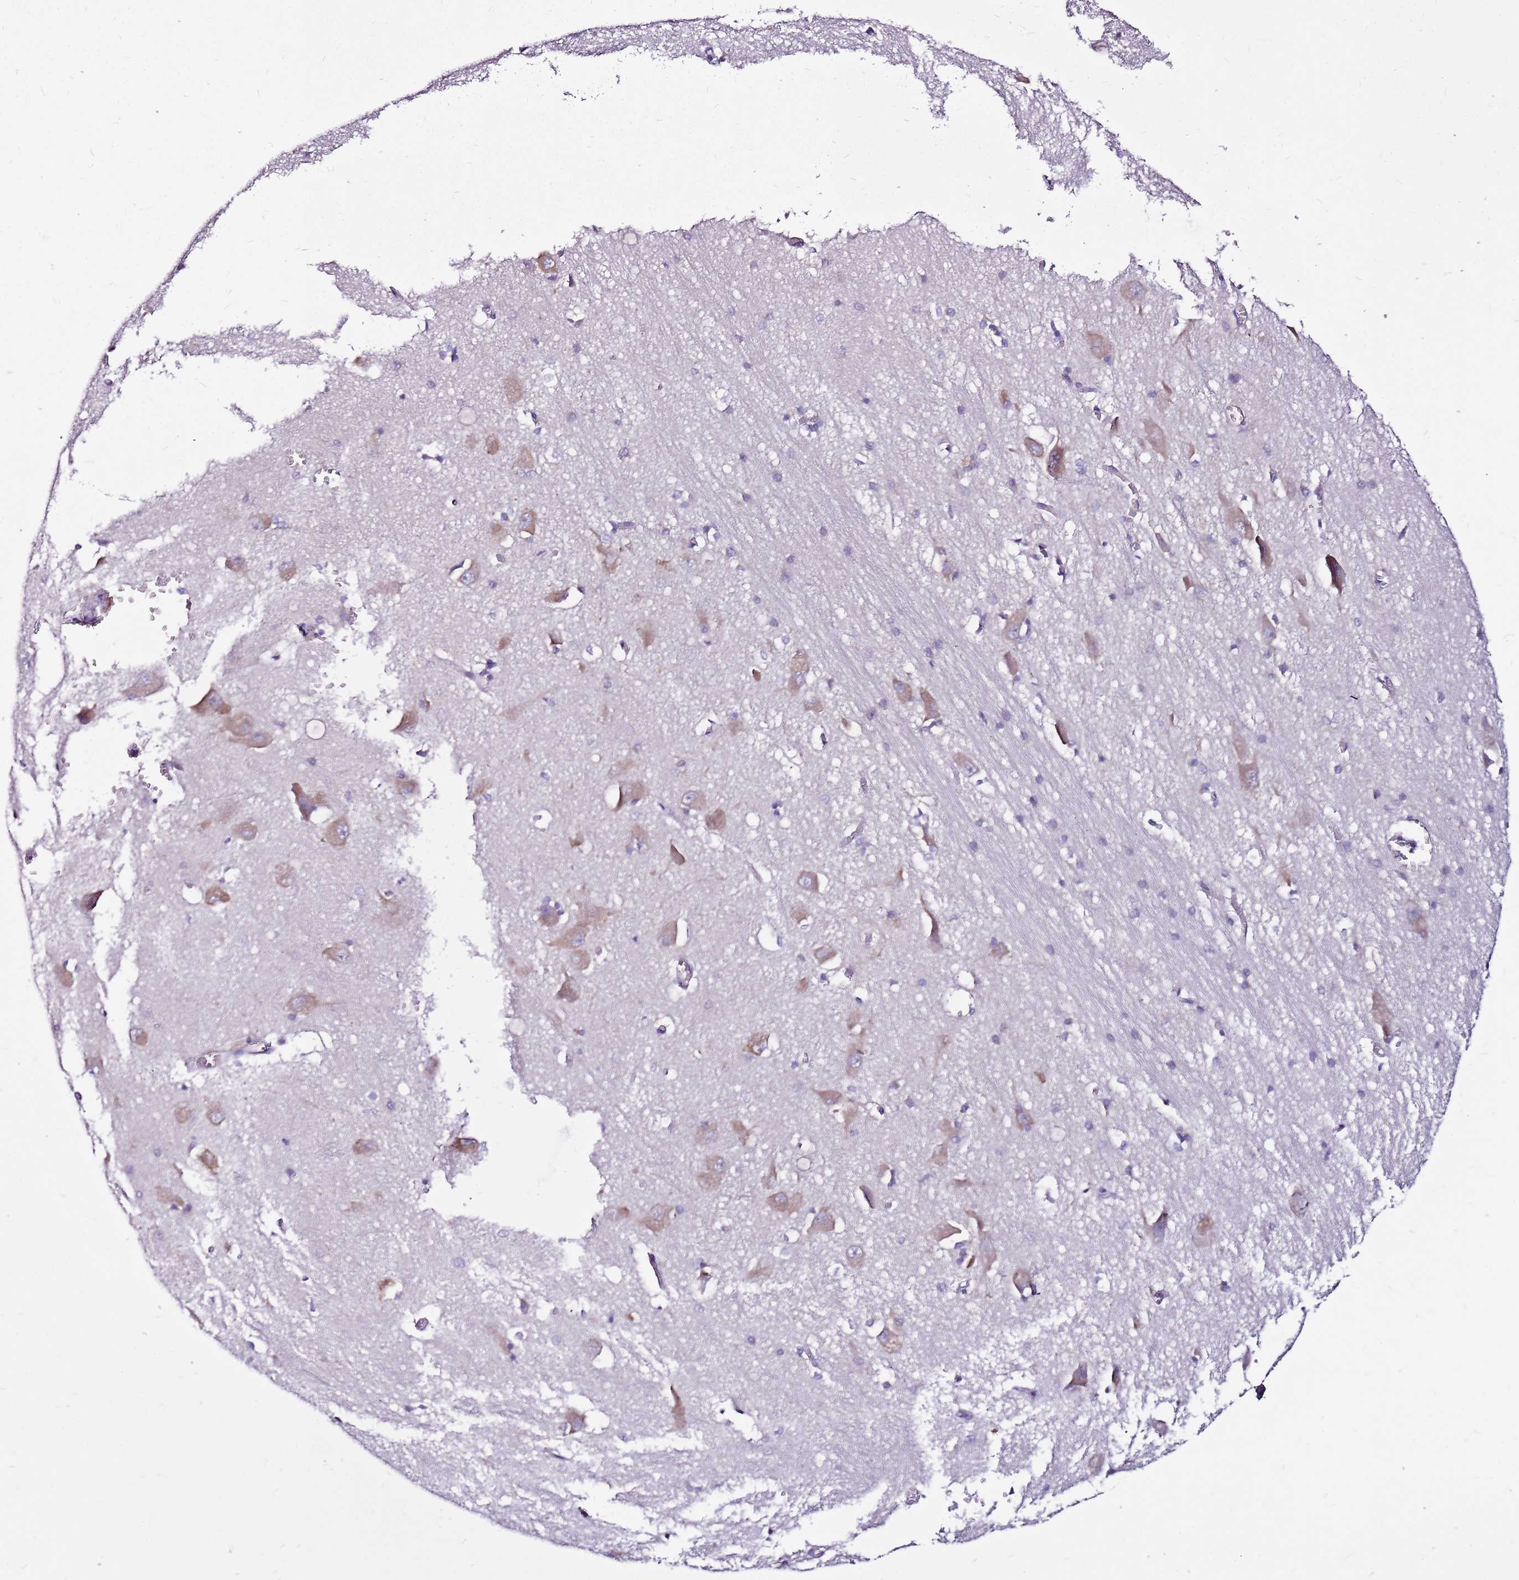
{"staining": {"intensity": "negative", "quantity": "none", "location": "none"}, "tissue": "caudate", "cell_type": "Glial cells", "image_type": "normal", "snomed": [{"axis": "morphology", "description": "Normal tissue, NOS"}, {"axis": "topography", "description": "Lateral ventricle wall"}], "caption": "DAB immunohistochemical staining of unremarkable human caudate reveals no significant staining in glial cells.", "gene": "POLE3", "patient": {"sex": "male", "age": 37}}